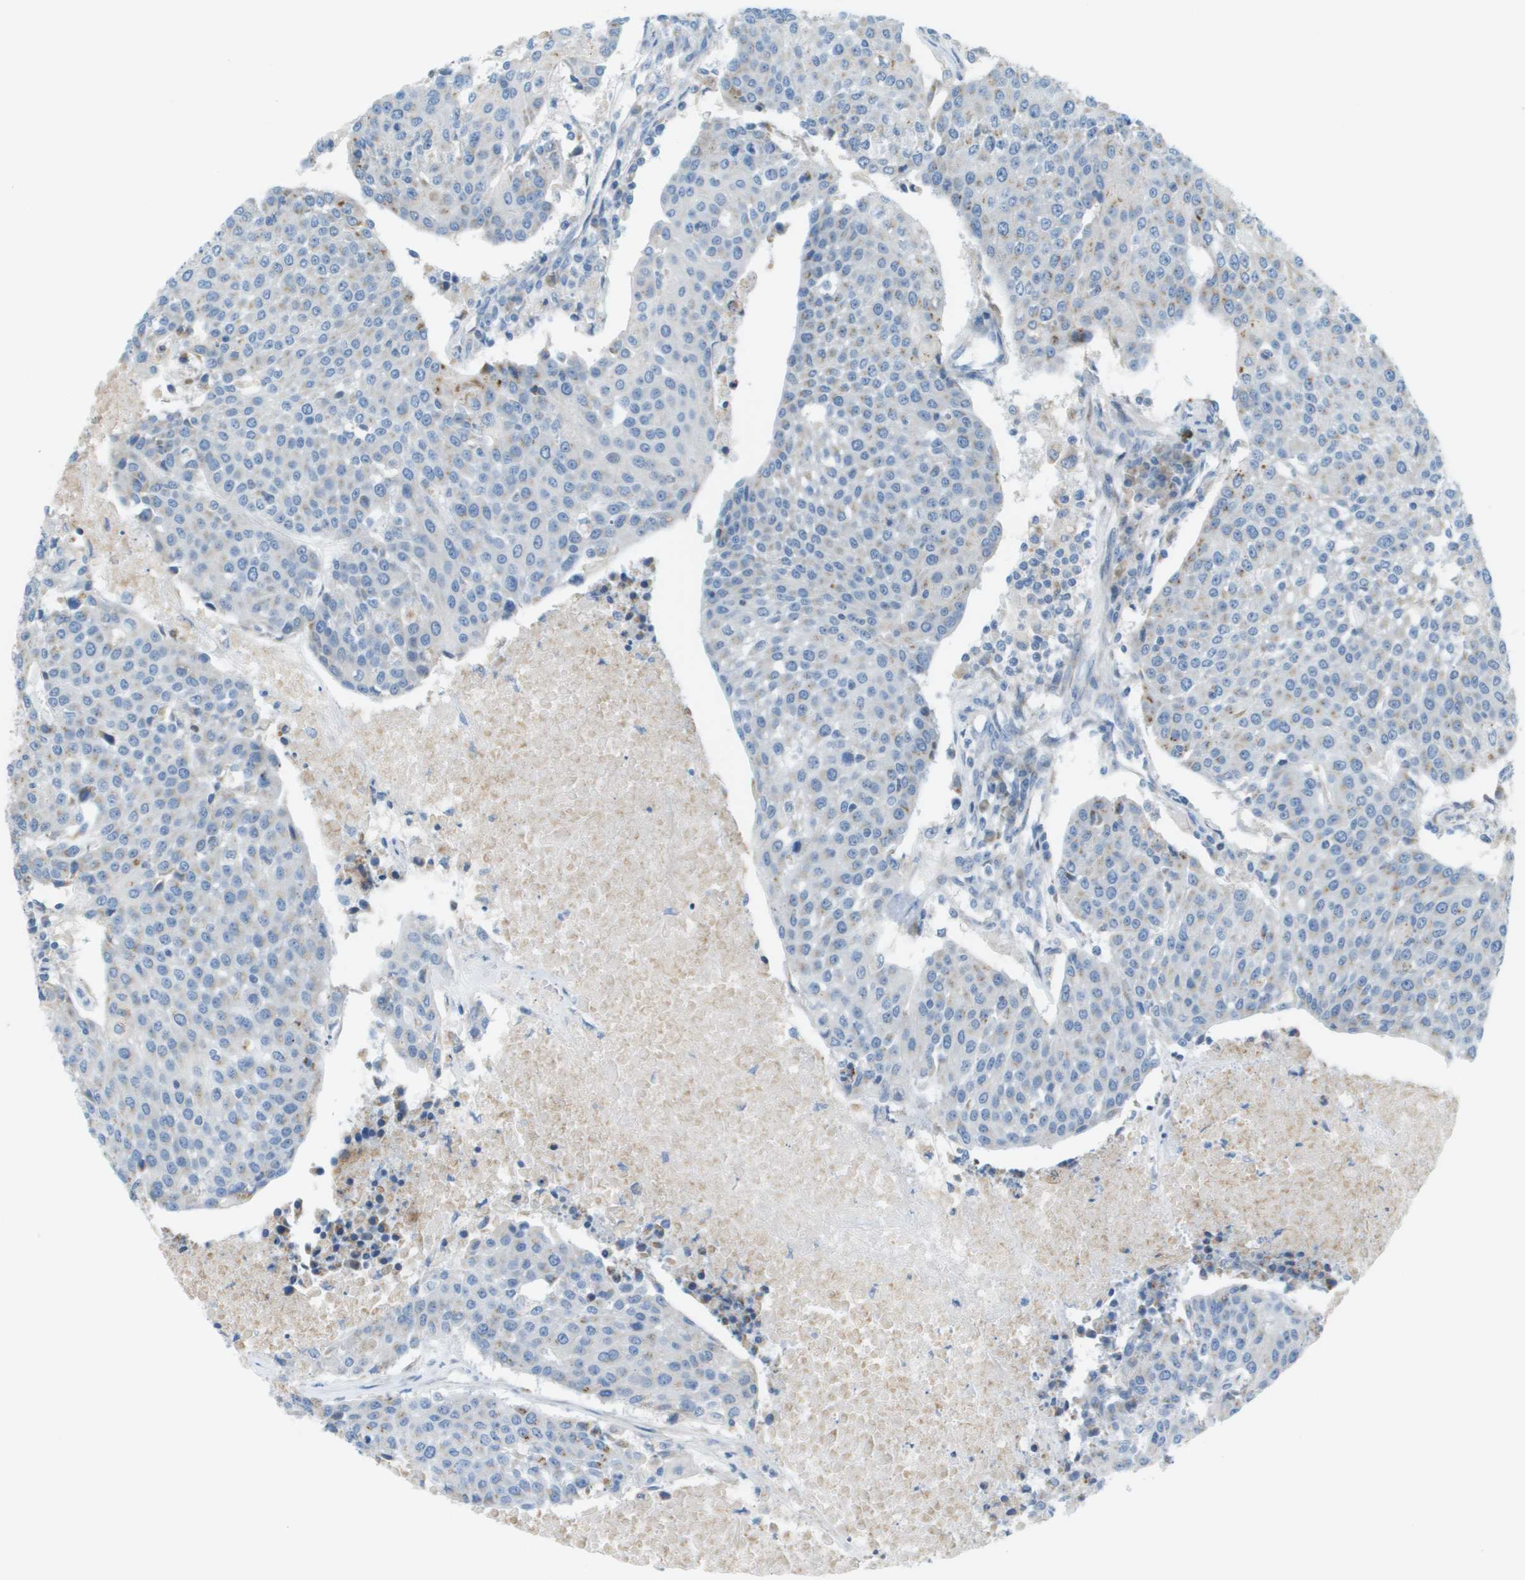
{"staining": {"intensity": "moderate", "quantity": "<25%", "location": "cytoplasmic/membranous"}, "tissue": "urothelial cancer", "cell_type": "Tumor cells", "image_type": "cancer", "snomed": [{"axis": "morphology", "description": "Urothelial carcinoma, High grade"}, {"axis": "topography", "description": "Urinary bladder"}], "caption": "This histopathology image reveals urothelial carcinoma (high-grade) stained with immunohistochemistry to label a protein in brown. The cytoplasmic/membranous of tumor cells show moderate positivity for the protein. Nuclei are counter-stained blue.", "gene": "GALNT6", "patient": {"sex": "female", "age": 85}}